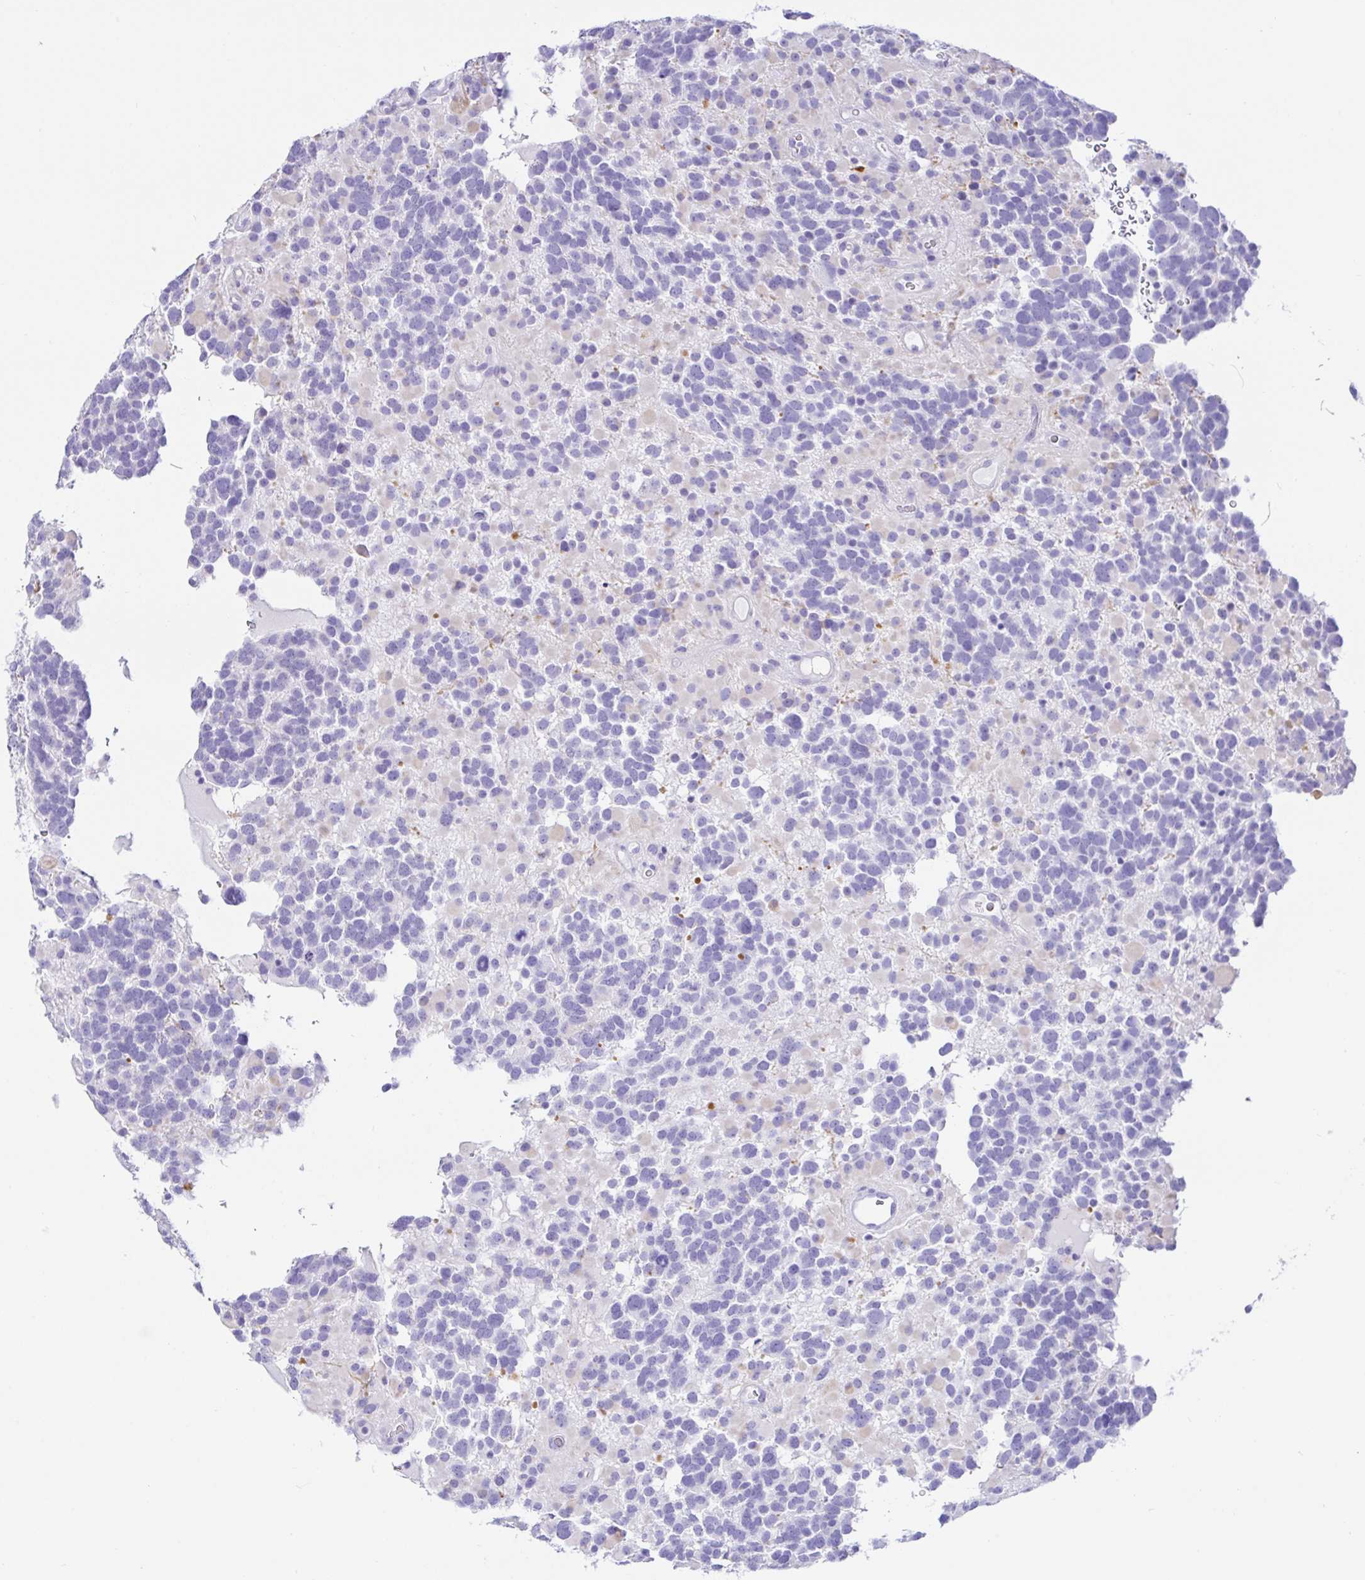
{"staining": {"intensity": "negative", "quantity": "none", "location": "none"}, "tissue": "glioma", "cell_type": "Tumor cells", "image_type": "cancer", "snomed": [{"axis": "morphology", "description": "Glioma, malignant, High grade"}, {"axis": "topography", "description": "Brain"}], "caption": "A high-resolution photomicrograph shows IHC staining of glioma, which displays no significant staining in tumor cells.", "gene": "PAX8", "patient": {"sex": "female", "age": 40}}